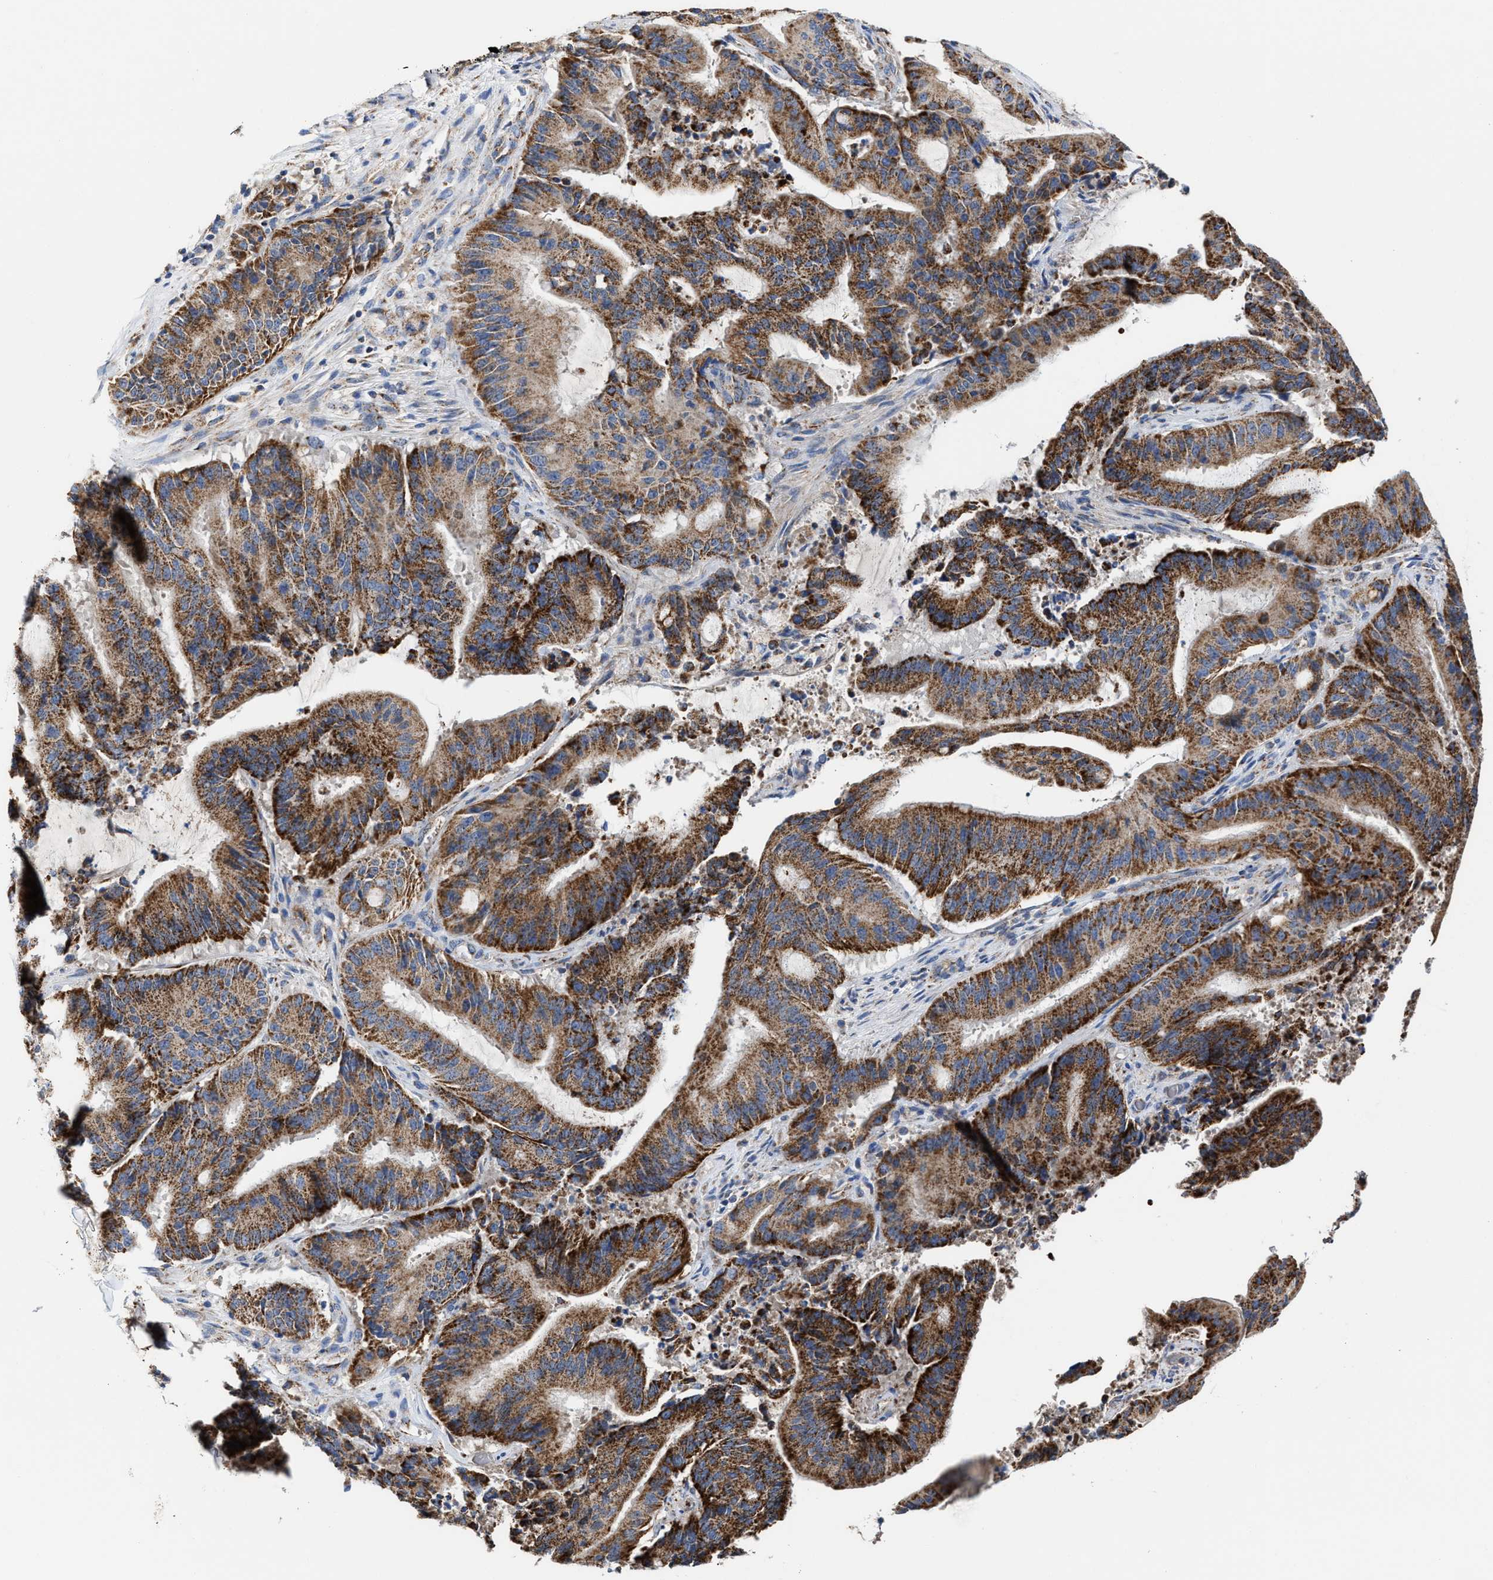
{"staining": {"intensity": "strong", "quantity": ">75%", "location": "cytoplasmic/membranous"}, "tissue": "liver cancer", "cell_type": "Tumor cells", "image_type": "cancer", "snomed": [{"axis": "morphology", "description": "Normal tissue, NOS"}, {"axis": "morphology", "description": "Cholangiocarcinoma"}, {"axis": "topography", "description": "Liver"}, {"axis": "topography", "description": "Peripheral nerve tissue"}], "caption": "Approximately >75% of tumor cells in human liver cancer (cholangiocarcinoma) exhibit strong cytoplasmic/membranous protein staining as visualized by brown immunohistochemical staining.", "gene": "MECR", "patient": {"sex": "female", "age": 73}}